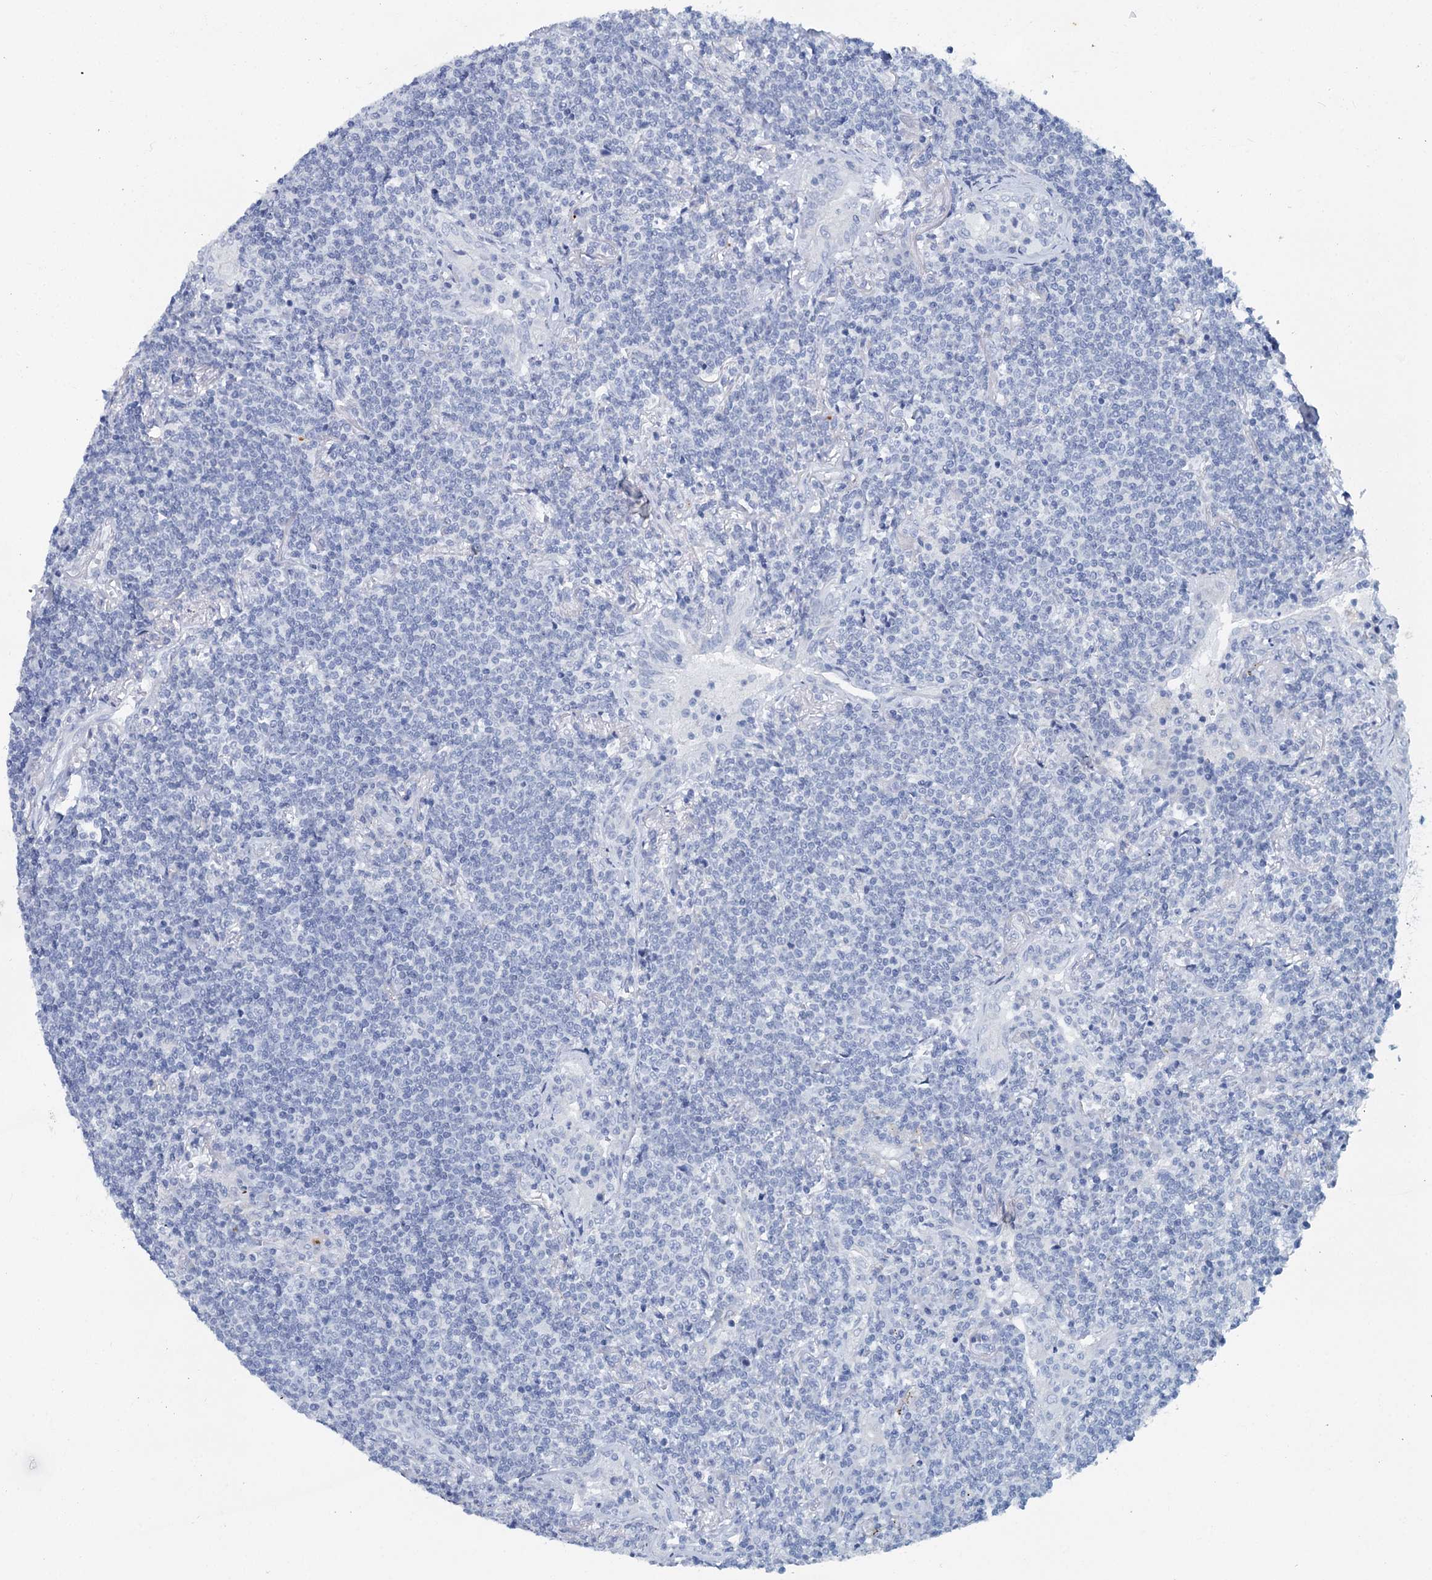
{"staining": {"intensity": "negative", "quantity": "none", "location": "none"}, "tissue": "lymphoma", "cell_type": "Tumor cells", "image_type": "cancer", "snomed": [{"axis": "morphology", "description": "Malignant lymphoma, non-Hodgkin's type, Low grade"}, {"axis": "topography", "description": "Lung"}], "caption": "Lymphoma was stained to show a protein in brown. There is no significant positivity in tumor cells.", "gene": "METTL7B", "patient": {"sex": "female", "age": 71}}